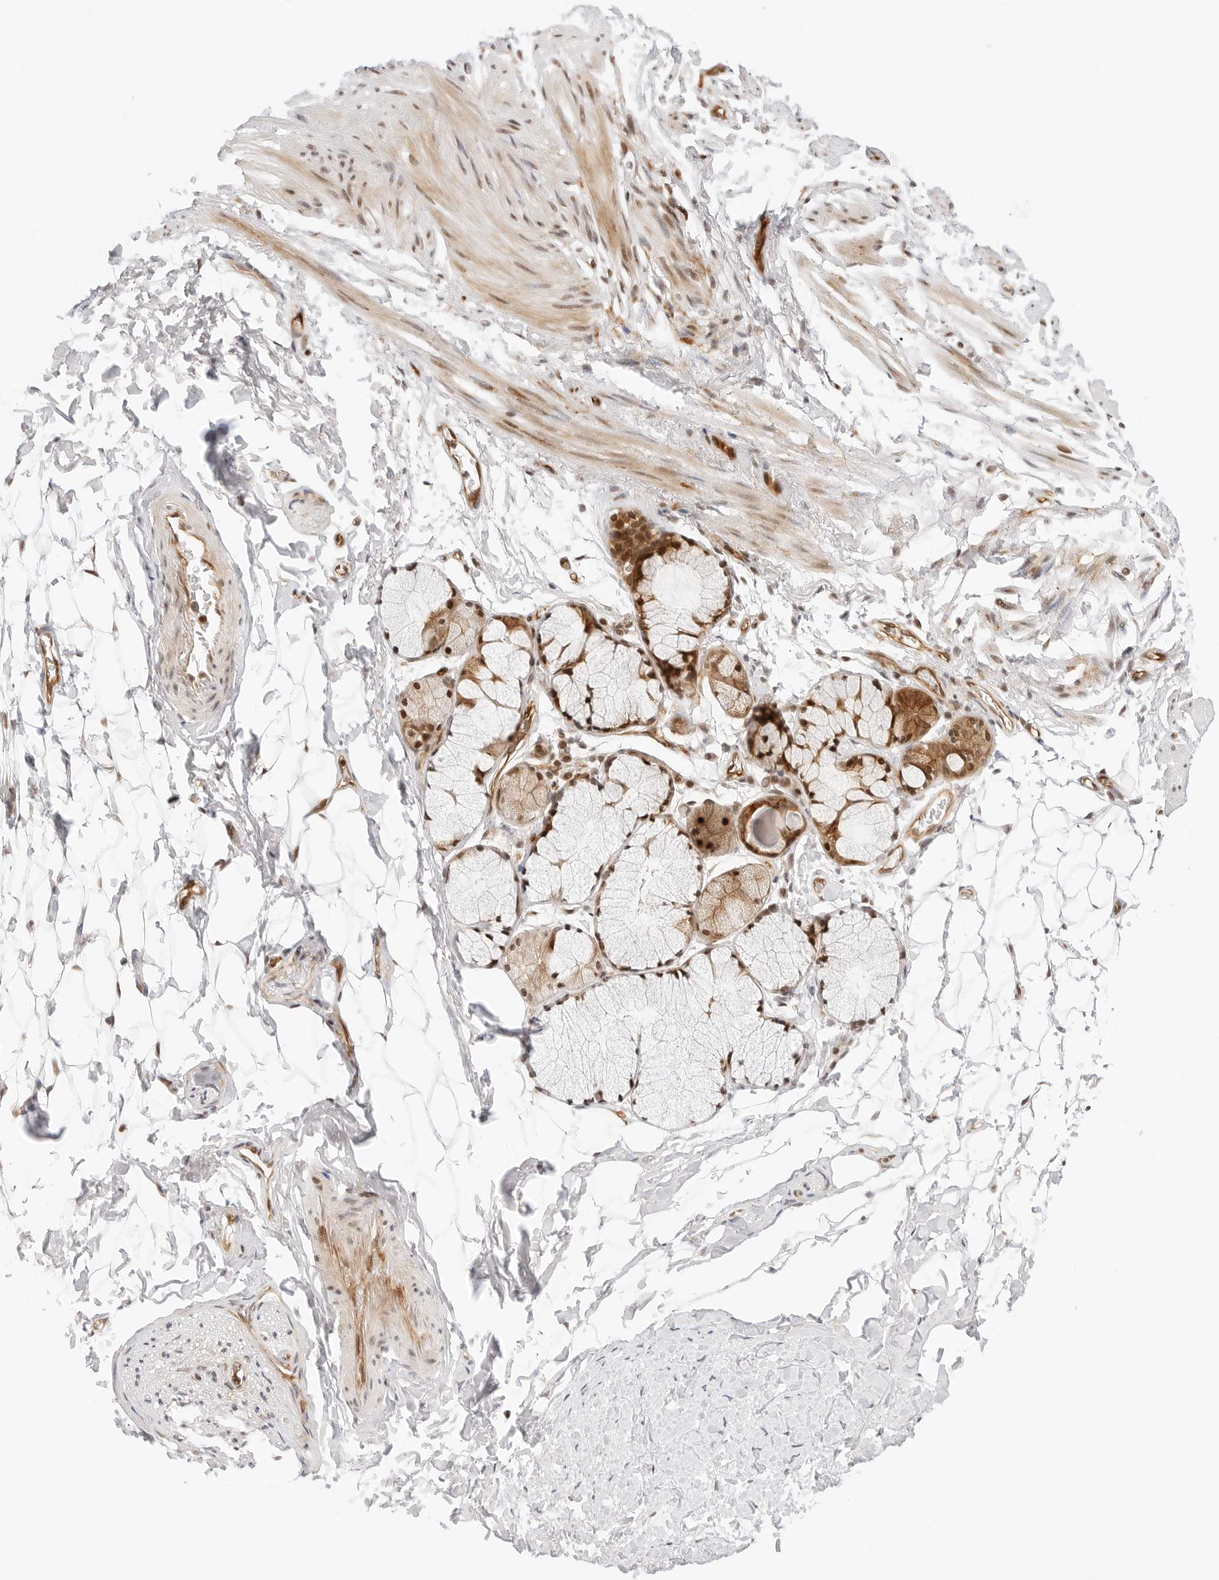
{"staining": {"intensity": "moderate", "quantity": "25%-75%", "location": "cytoplasmic/membranous,nuclear"}, "tissue": "adipose tissue", "cell_type": "Adipocytes", "image_type": "normal", "snomed": [{"axis": "morphology", "description": "Normal tissue, NOS"}, {"axis": "topography", "description": "Cartilage tissue"}, {"axis": "topography", "description": "Bronchus"}], "caption": "Immunohistochemical staining of benign adipose tissue shows medium levels of moderate cytoplasmic/membranous,nuclear staining in approximately 25%-75% of adipocytes.", "gene": "ZNF613", "patient": {"sex": "female", "age": 73}}